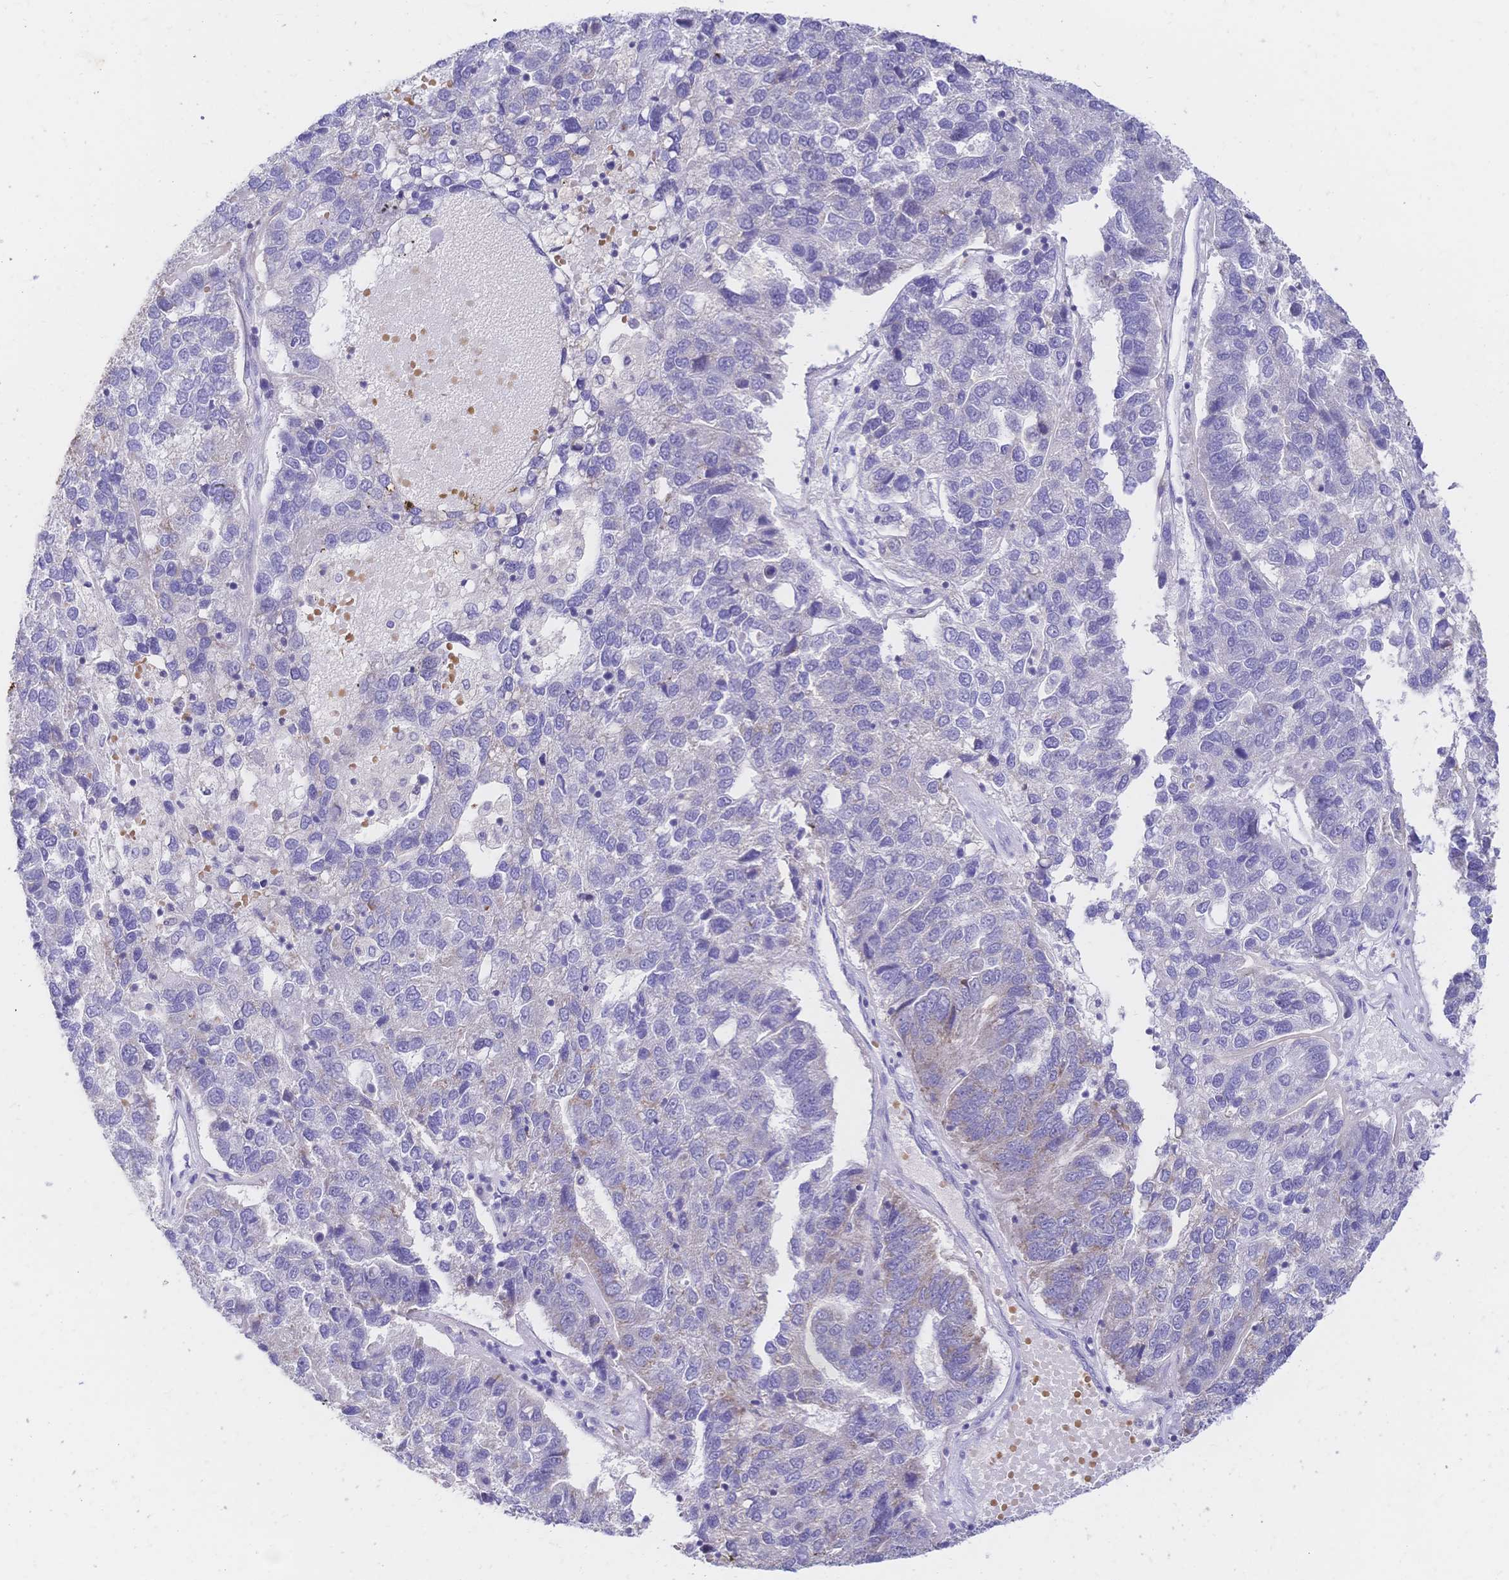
{"staining": {"intensity": "negative", "quantity": "none", "location": "none"}, "tissue": "pancreatic cancer", "cell_type": "Tumor cells", "image_type": "cancer", "snomed": [{"axis": "morphology", "description": "Adenocarcinoma, NOS"}, {"axis": "topography", "description": "Pancreas"}], "caption": "DAB immunohistochemical staining of human pancreatic cancer (adenocarcinoma) exhibits no significant staining in tumor cells.", "gene": "CLEC18B", "patient": {"sex": "female", "age": 61}}